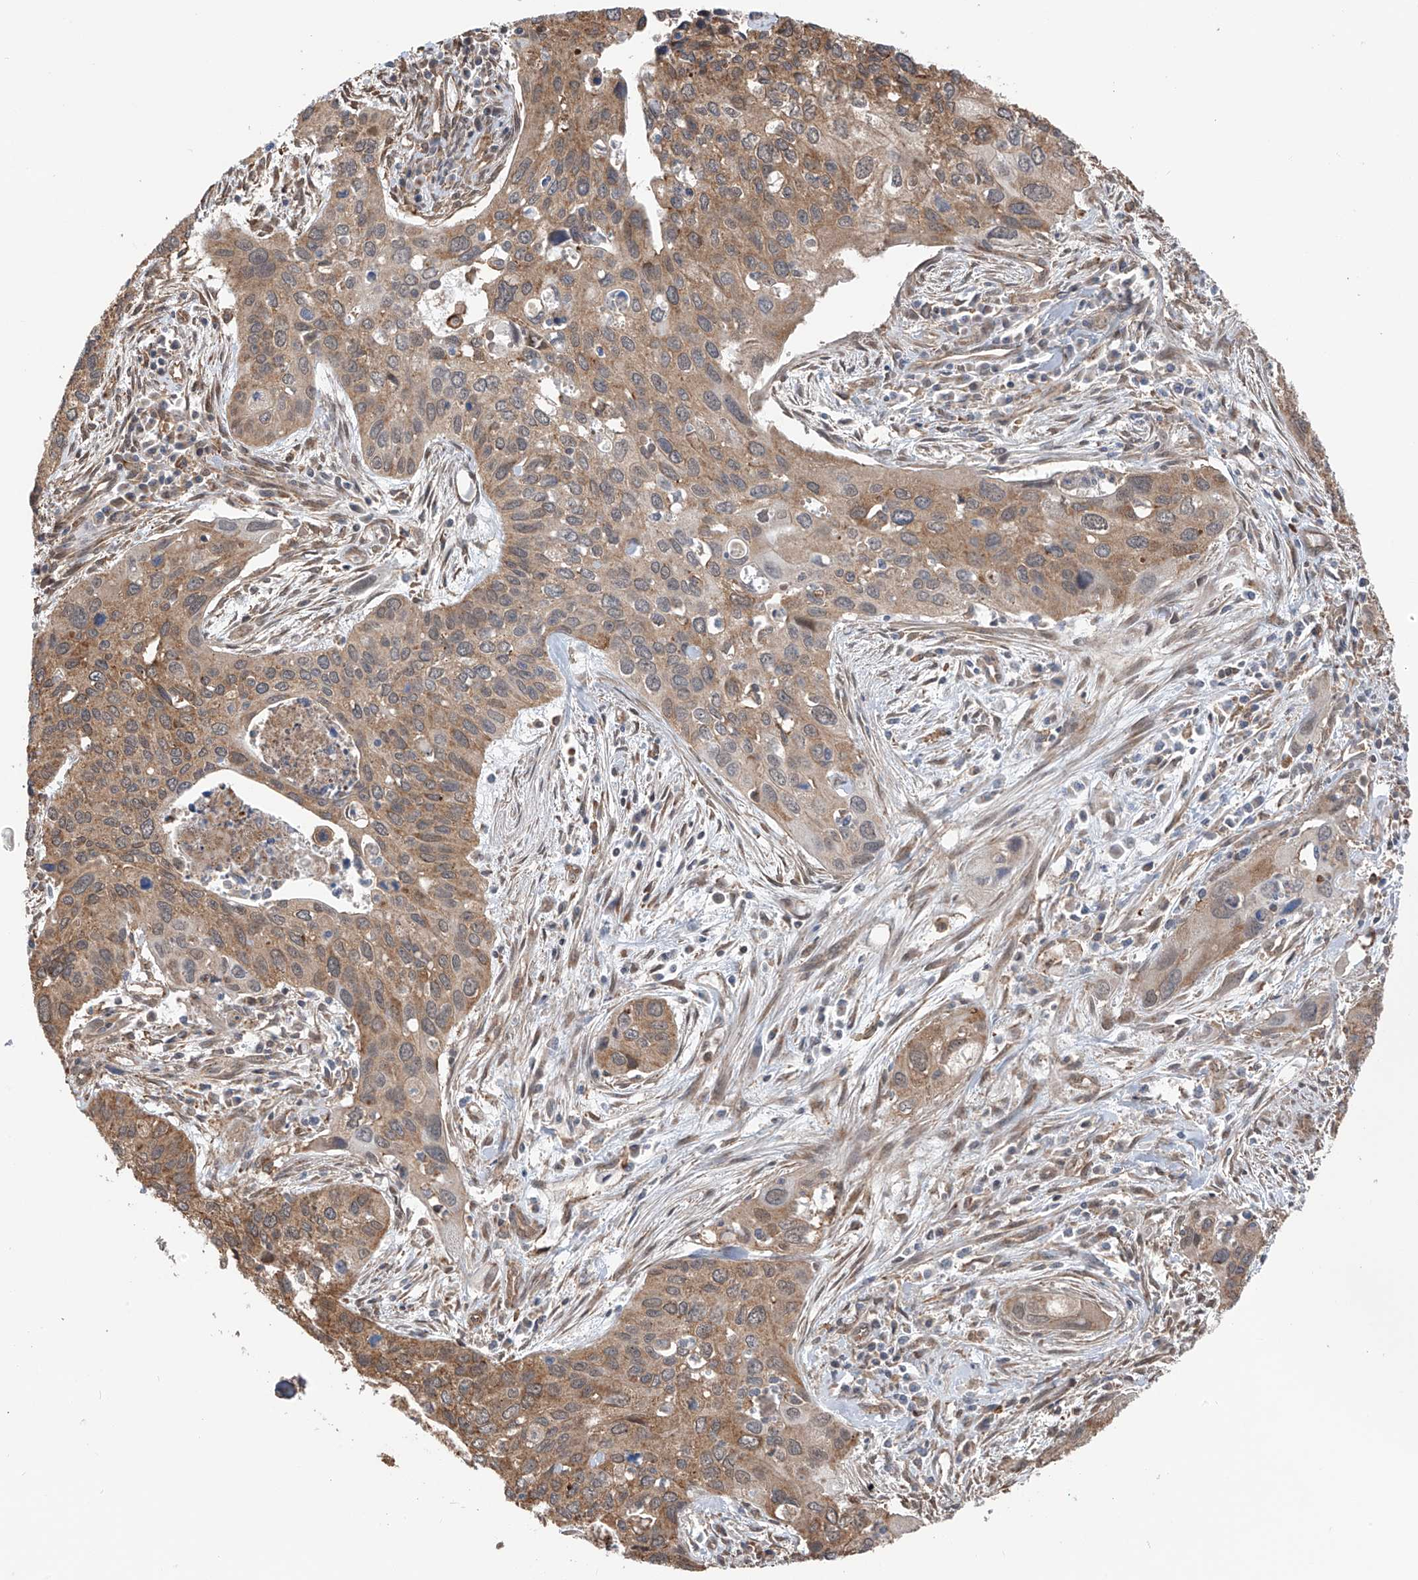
{"staining": {"intensity": "moderate", "quantity": ">75%", "location": "cytoplasmic/membranous"}, "tissue": "cervical cancer", "cell_type": "Tumor cells", "image_type": "cancer", "snomed": [{"axis": "morphology", "description": "Squamous cell carcinoma, NOS"}, {"axis": "topography", "description": "Cervix"}], "caption": "IHC of squamous cell carcinoma (cervical) reveals medium levels of moderate cytoplasmic/membranous expression in approximately >75% of tumor cells.", "gene": "ZNF189", "patient": {"sex": "female", "age": 55}}